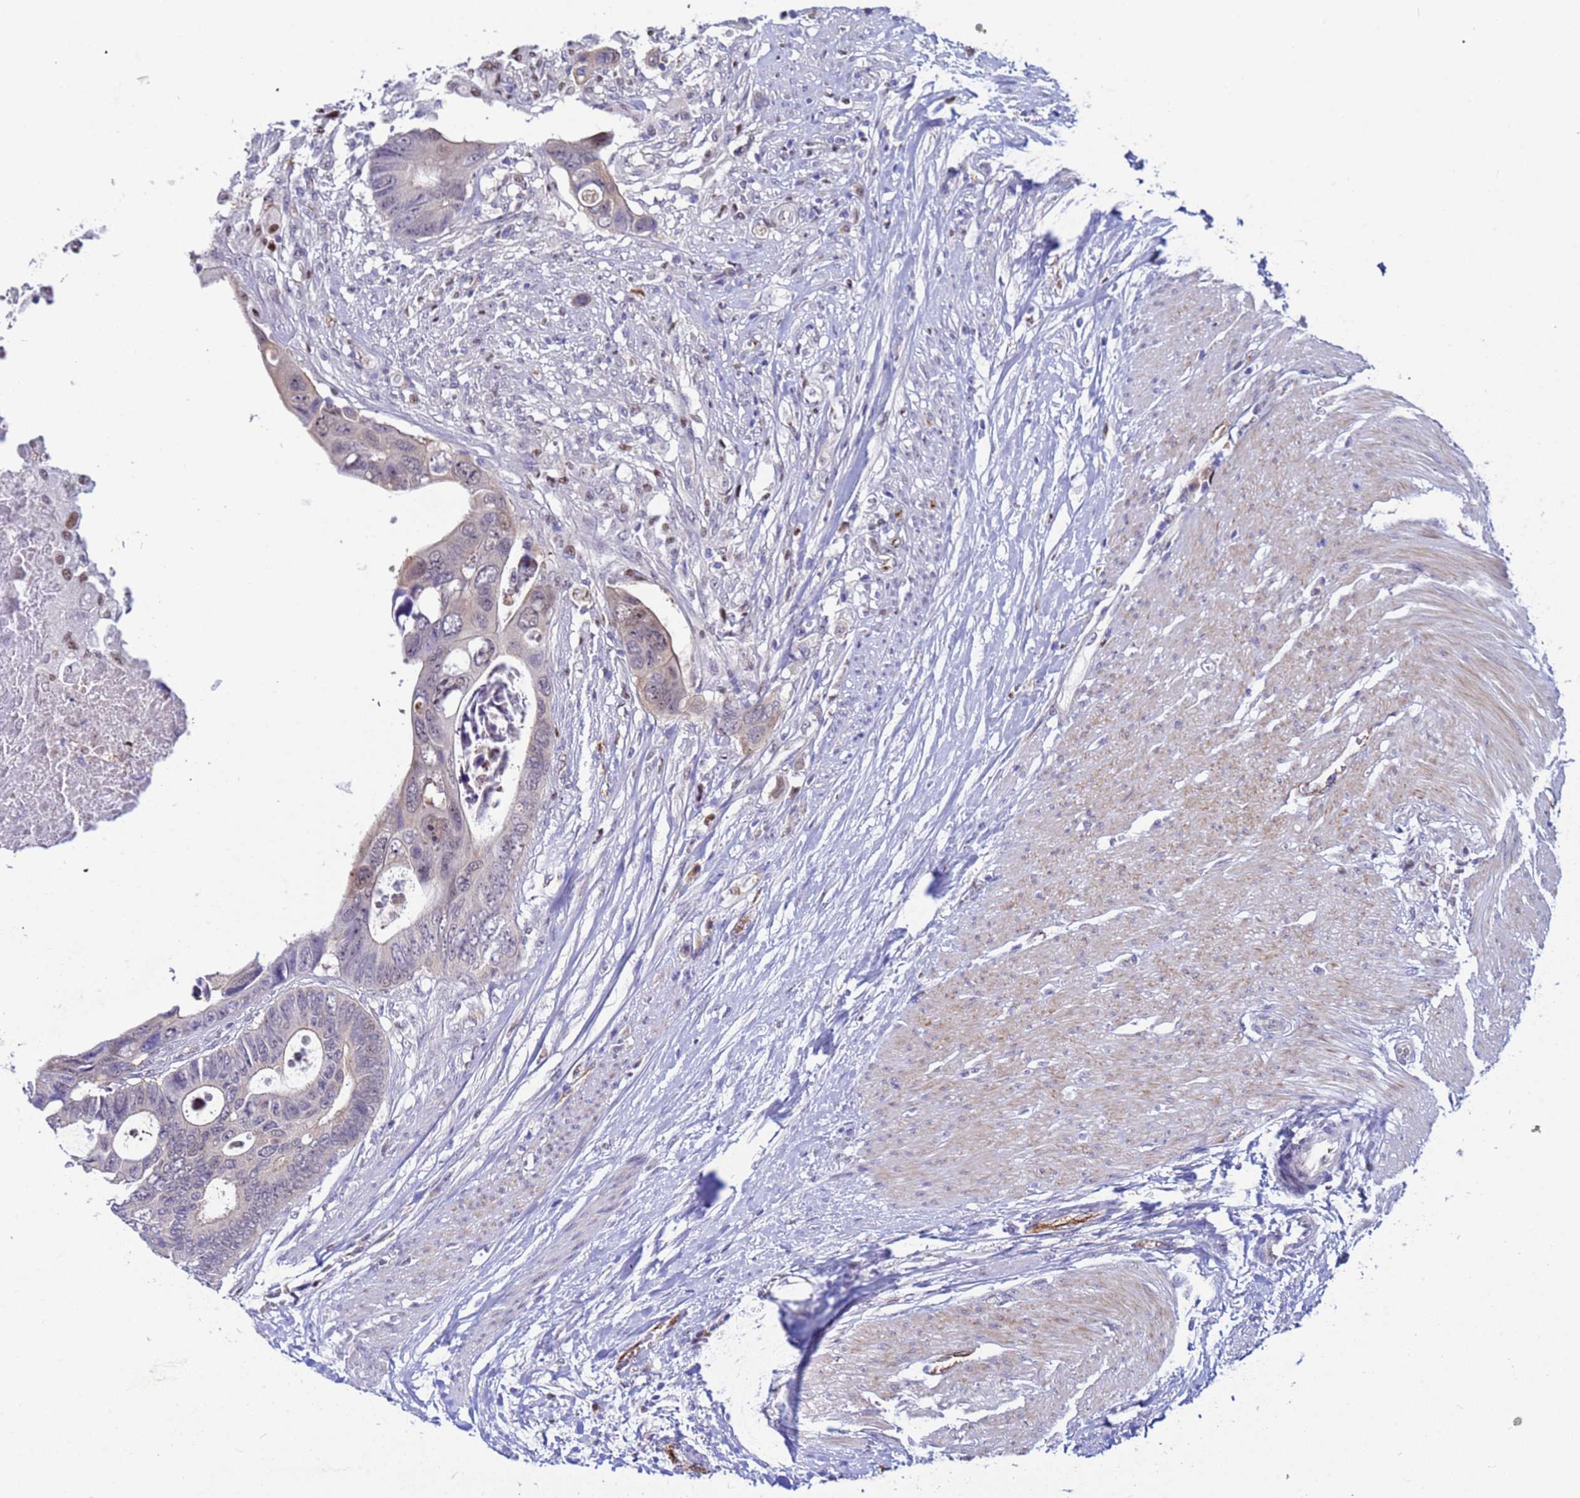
{"staining": {"intensity": "weak", "quantity": "<25%", "location": "nuclear"}, "tissue": "colorectal cancer", "cell_type": "Tumor cells", "image_type": "cancer", "snomed": [{"axis": "morphology", "description": "Adenocarcinoma, NOS"}, {"axis": "topography", "description": "Rectum"}], "caption": "Tumor cells show no significant protein positivity in adenocarcinoma (colorectal).", "gene": "SLC25A37", "patient": {"sex": "female", "age": 78}}